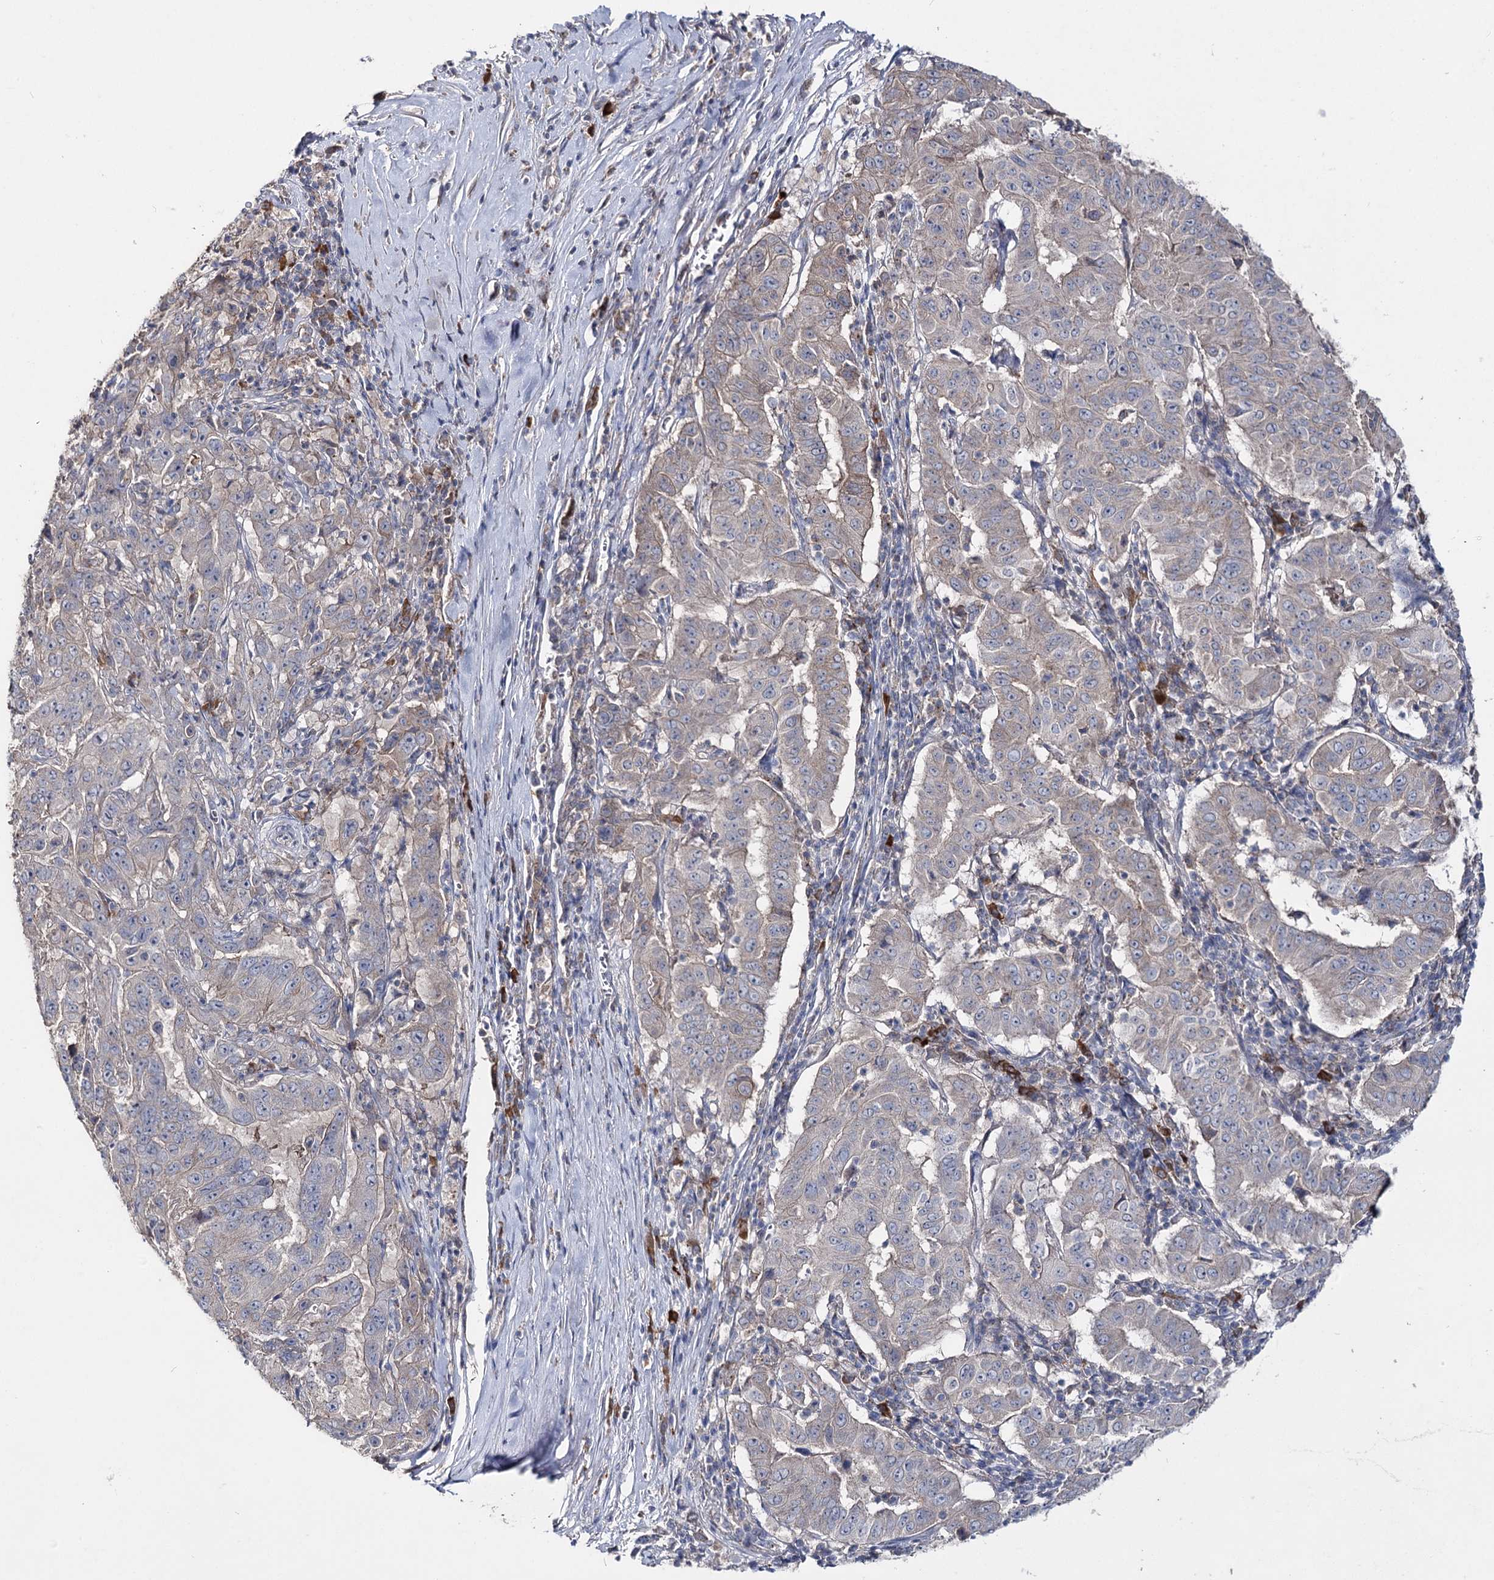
{"staining": {"intensity": "weak", "quantity": "<25%", "location": "cytoplasmic/membranous"}, "tissue": "pancreatic cancer", "cell_type": "Tumor cells", "image_type": "cancer", "snomed": [{"axis": "morphology", "description": "Adenocarcinoma, NOS"}, {"axis": "topography", "description": "Pancreas"}], "caption": "There is no significant staining in tumor cells of adenocarcinoma (pancreatic).", "gene": "IL1RAP", "patient": {"sex": "male", "age": 63}}